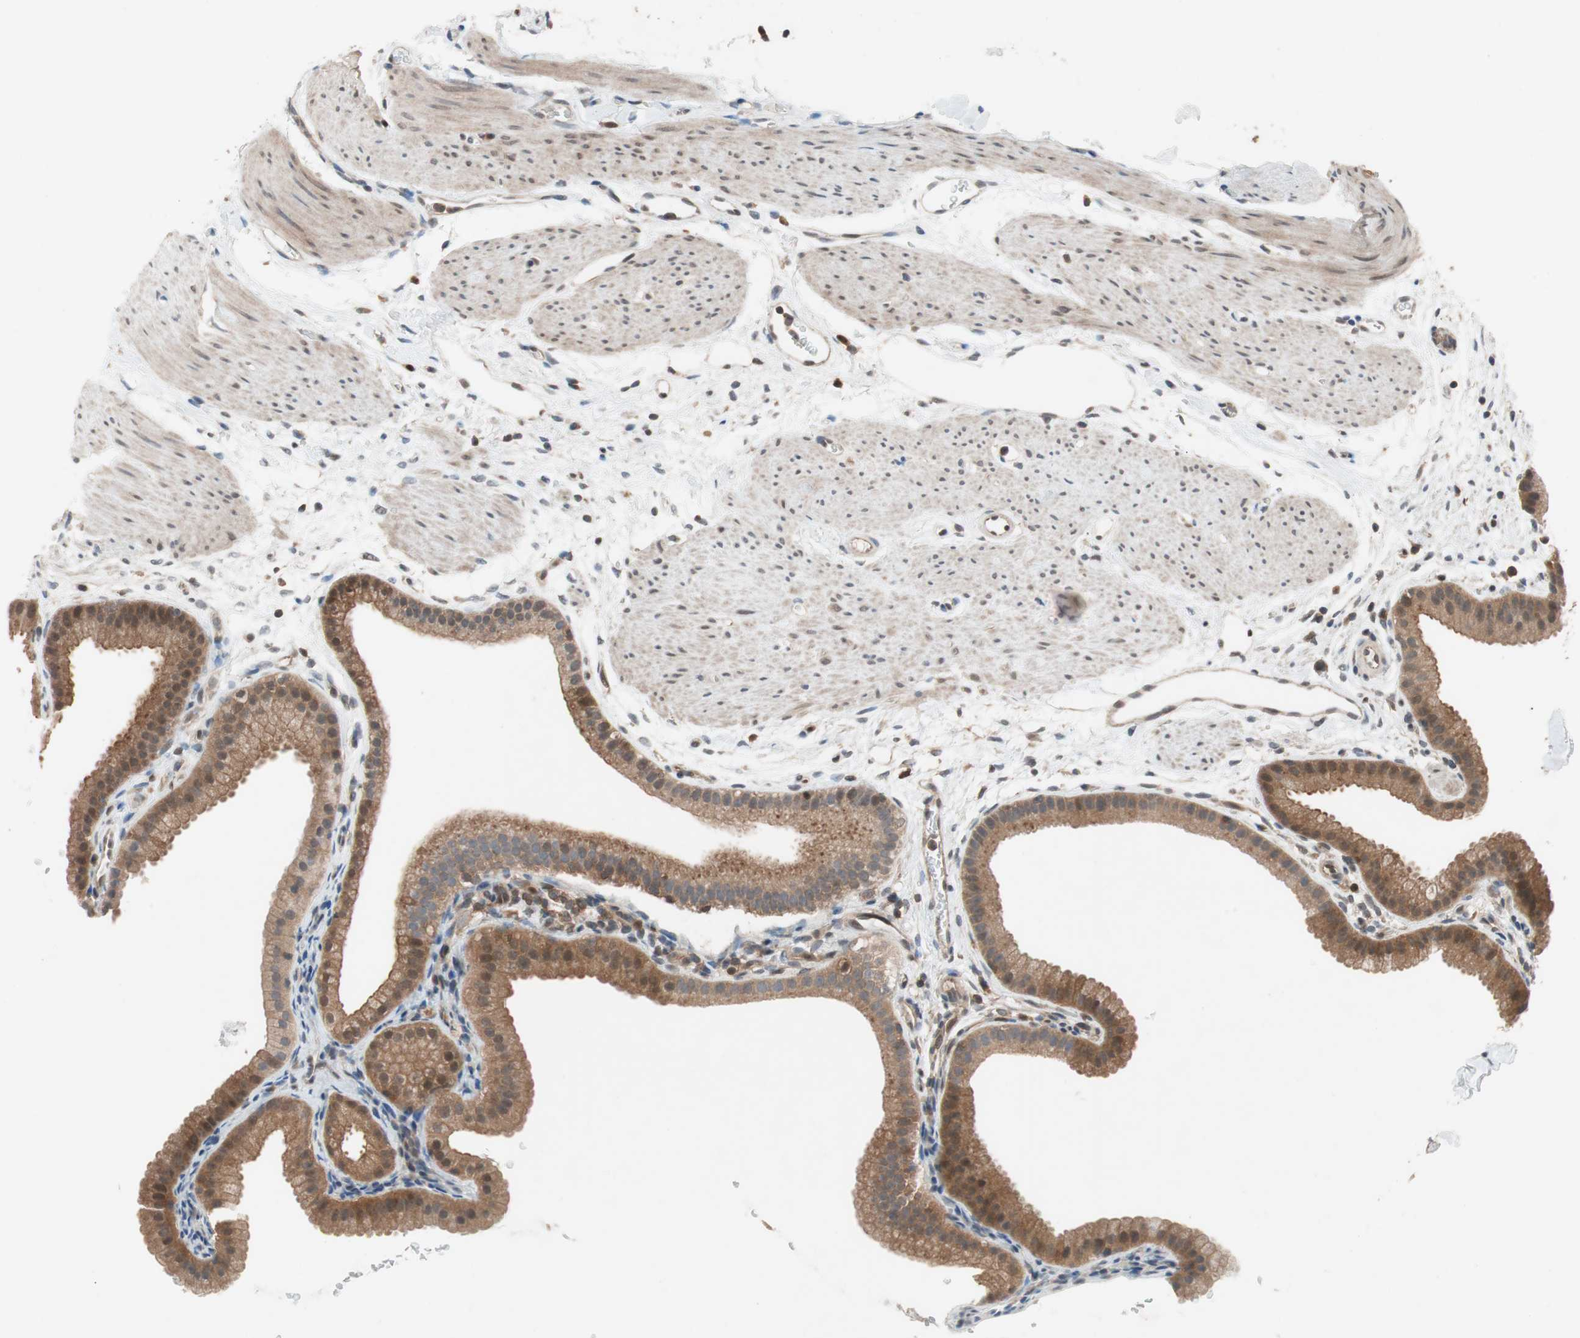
{"staining": {"intensity": "moderate", "quantity": ">75%", "location": "cytoplasmic/membranous"}, "tissue": "gallbladder", "cell_type": "Glandular cells", "image_type": "normal", "snomed": [{"axis": "morphology", "description": "Normal tissue, NOS"}, {"axis": "topography", "description": "Gallbladder"}], "caption": "Immunohistochemistry of benign gallbladder exhibits medium levels of moderate cytoplasmic/membranous expression in about >75% of glandular cells. (DAB (3,3'-diaminobenzidine) = brown stain, brightfield microscopy at high magnification).", "gene": "GALT", "patient": {"sex": "female", "age": 64}}